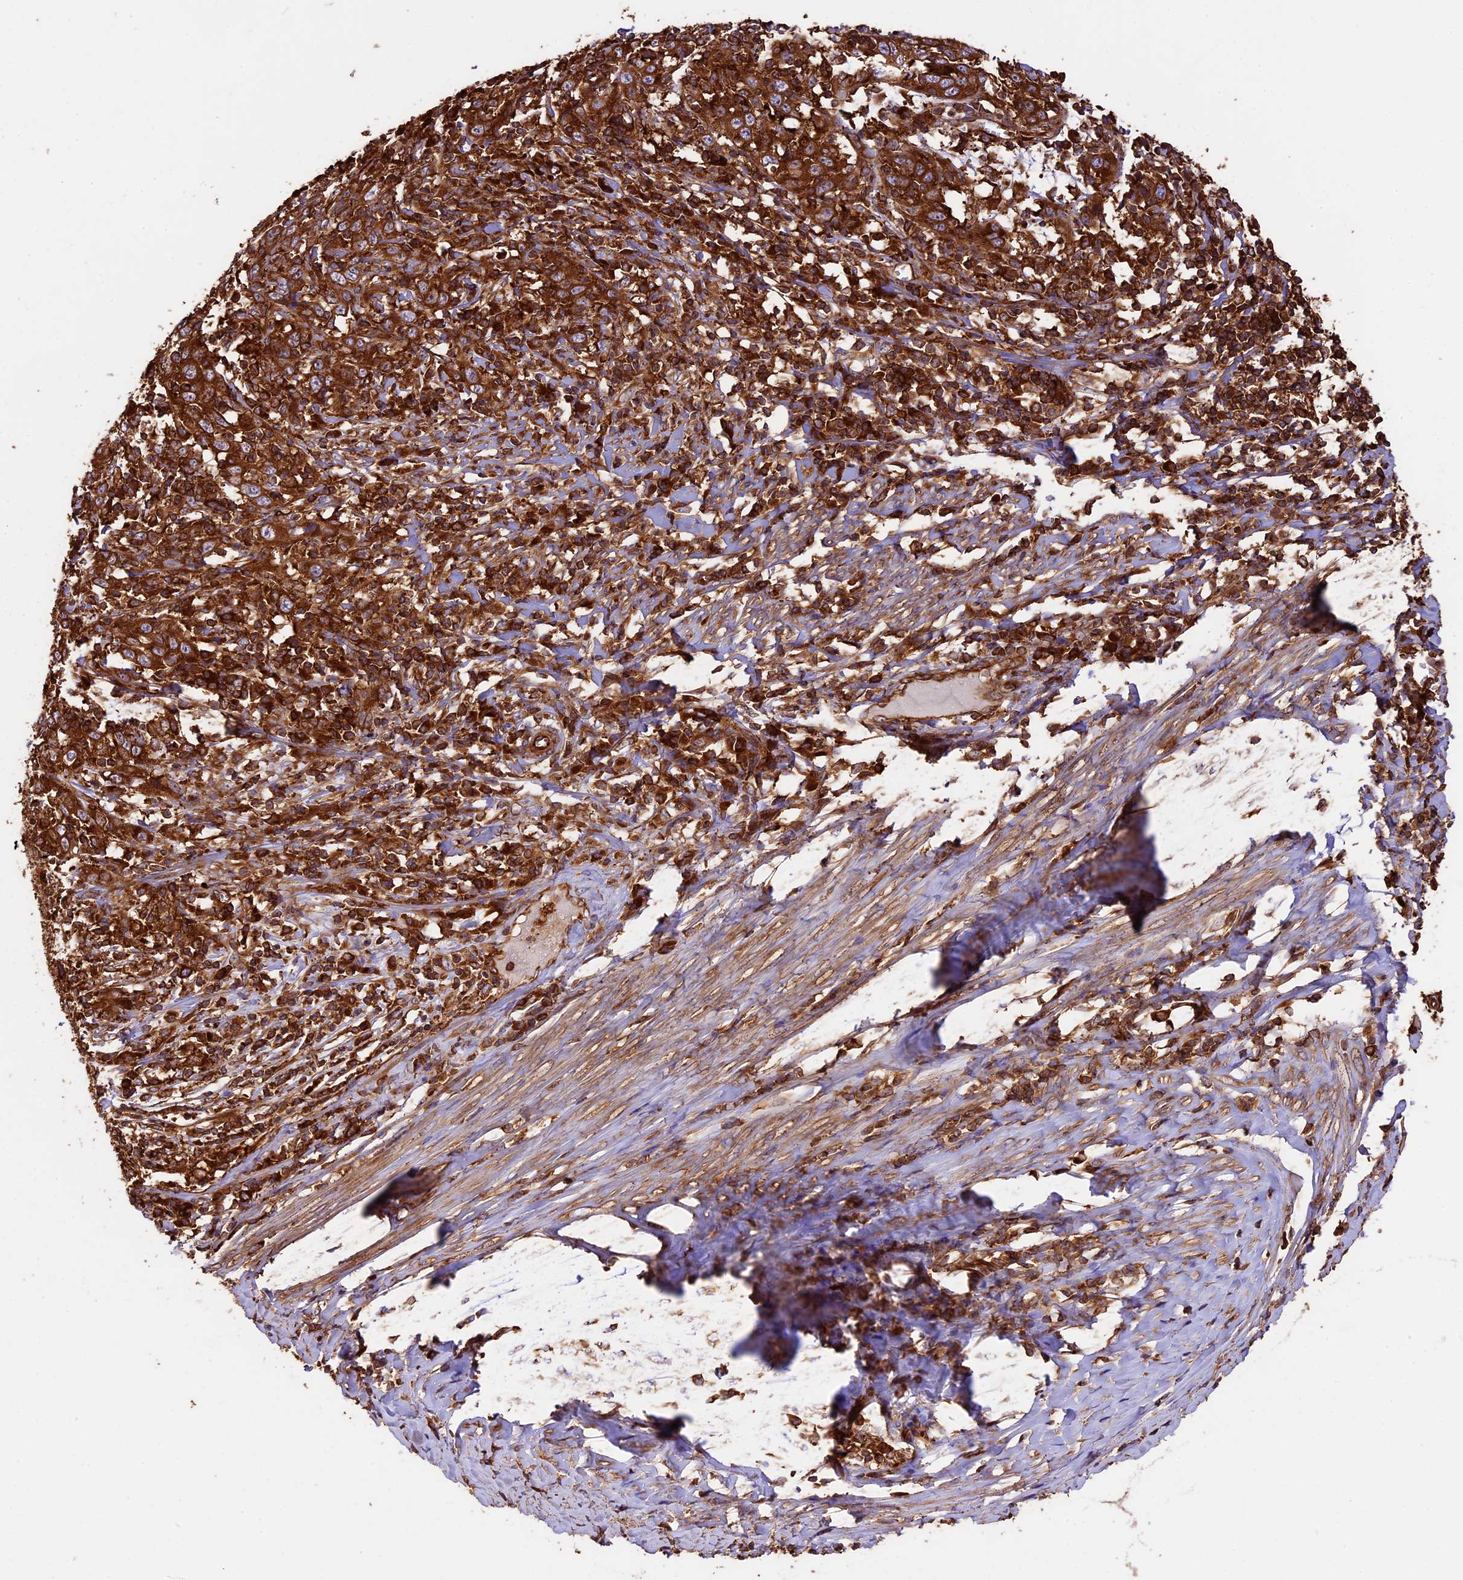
{"staining": {"intensity": "strong", "quantity": ">75%", "location": "cytoplasmic/membranous"}, "tissue": "cervical cancer", "cell_type": "Tumor cells", "image_type": "cancer", "snomed": [{"axis": "morphology", "description": "Squamous cell carcinoma, NOS"}, {"axis": "topography", "description": "Cervix"}], "caption": "Cervical cancer (squamous cell carcinoma) was stained to show a protein in brown. There is high levels of strong cytoplasmic/membranous positivity in approximately >75% of tumor cells. The staining was performed using DAB (3,3'-diaminobenzidine) to visualize the protein expression in brown, while the nuclei were stained in blue with hematoxylin (Magnification: 20x).", "gene": "KARS1", "patient": {"sex": "female", "age": 46}}